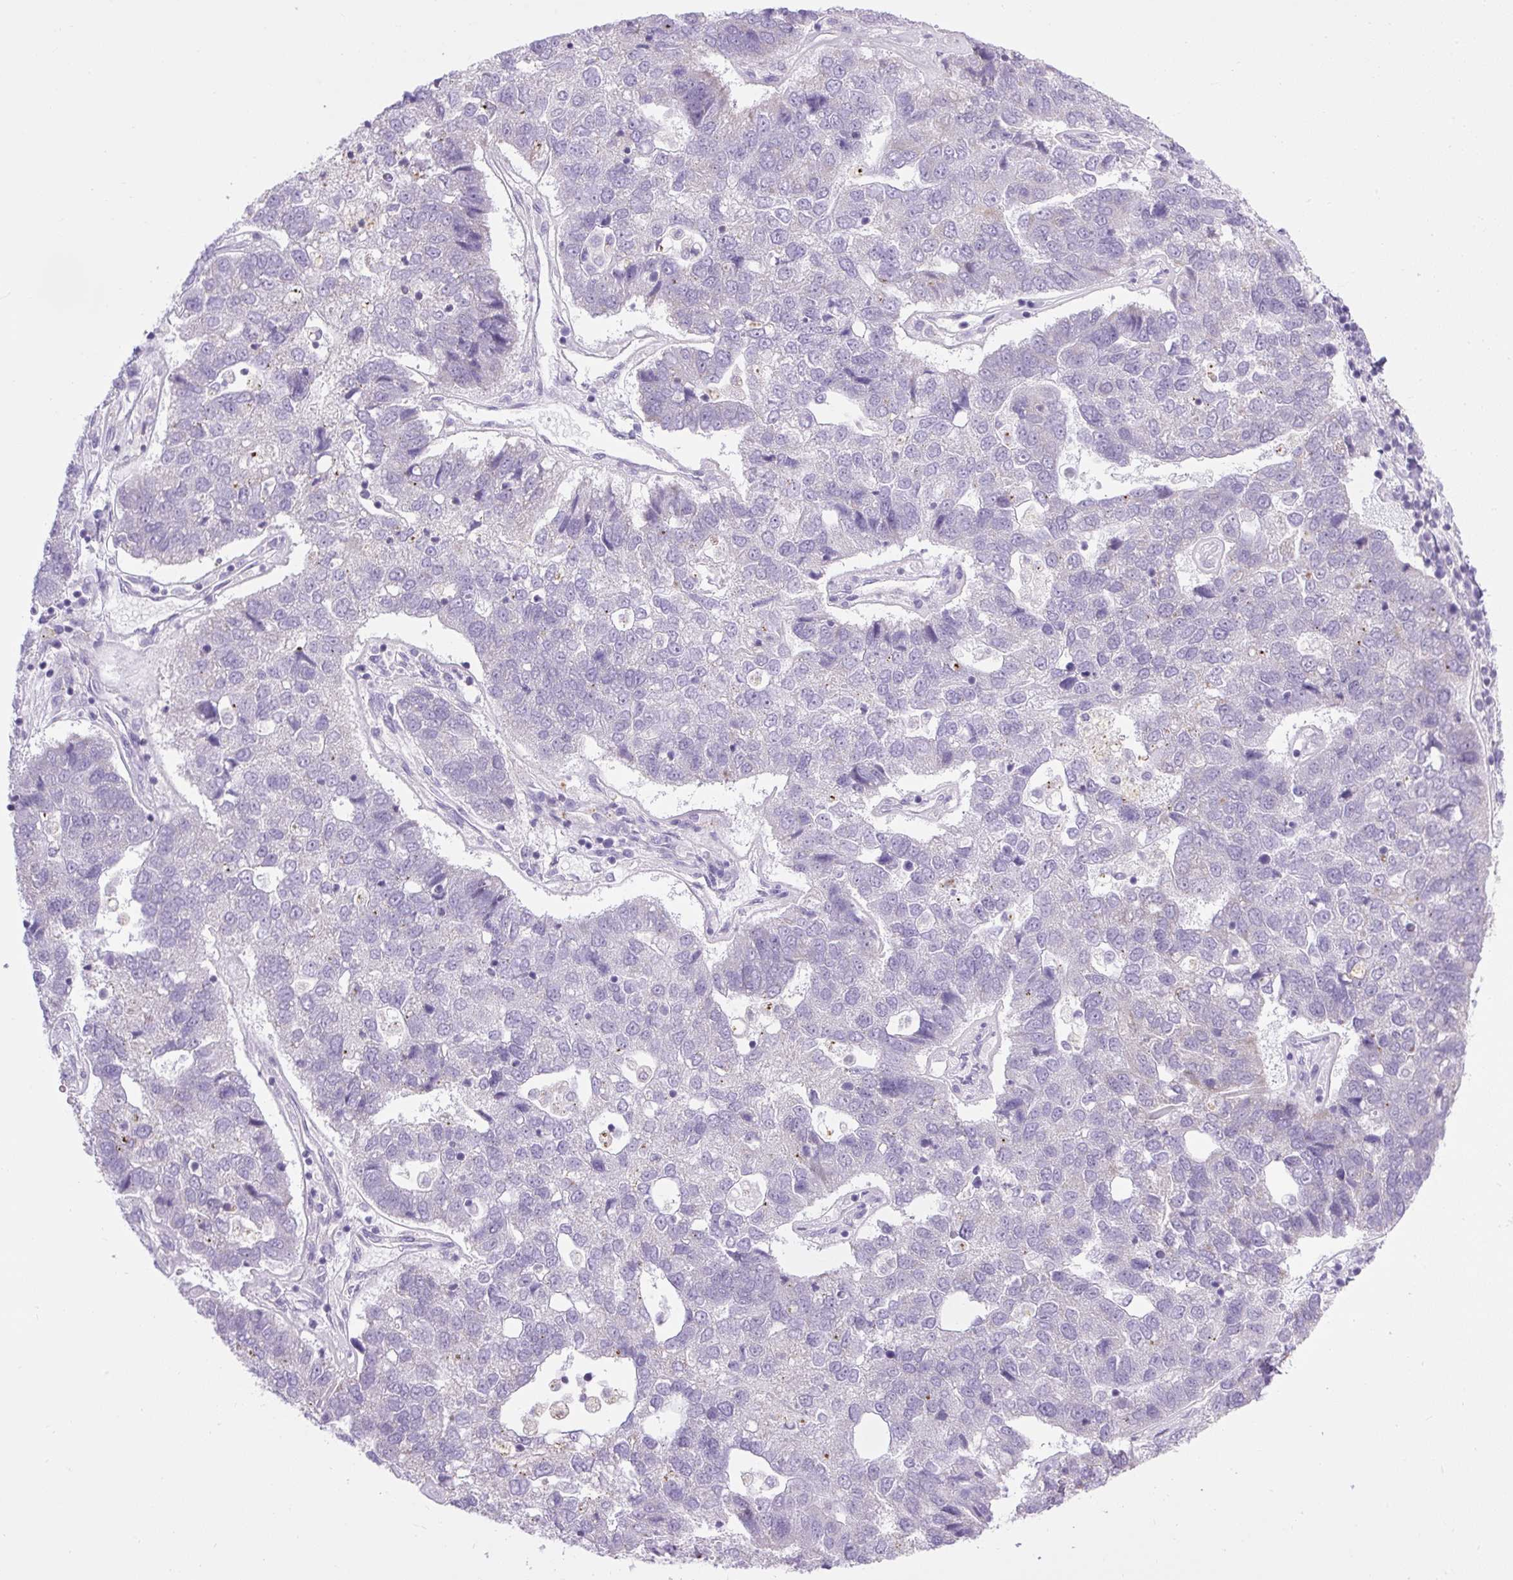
{"staining": {"intensity": "negative", "quantity": "none", "location": "none"}, "tissue": "pancreatic cancer", "cell_type": "Tumor cells", "image_type": "cancer", "snomed": [{"axis": "morphology", "description": "Adenocarcinoma, NOS"}, {"axis": "topography", "description": "Pancreas"}], "caption": "This image is of pancreatic cancer stained with immunohistochemistry to label a protein in brown with the nuclei are counter-stained blue. There is no staining in tumor cells.", "gene": "RNASE10", "patient": {"sex": "female", "age": 61}}